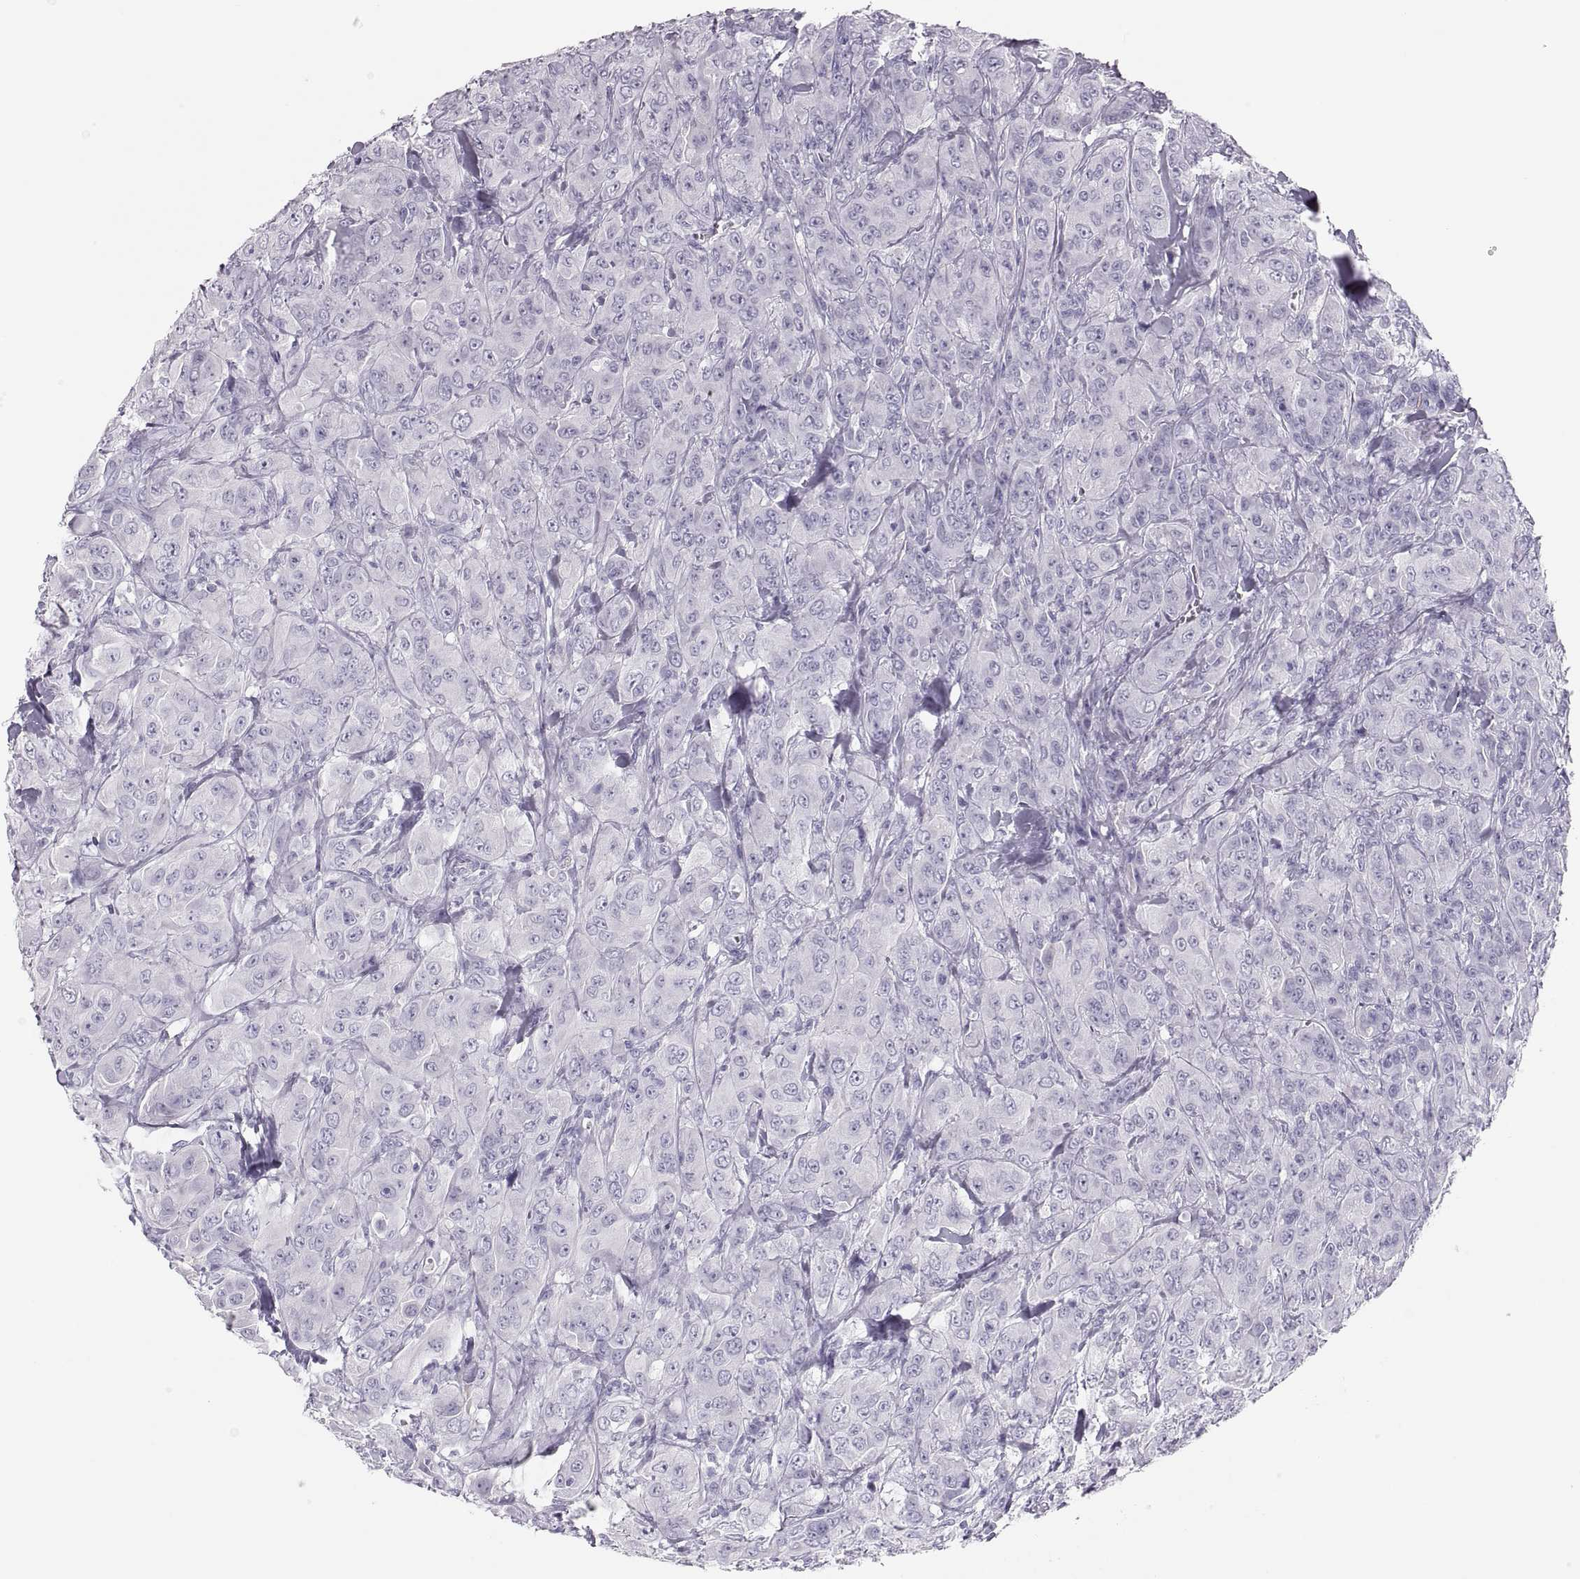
{"staining": {"intensity": "negative", "quantity": "none", "location": "none"}, "tissue": "breast cancer", "cell_type": "Tumor cells", "image_type": "cancer", "snomed": [{"axis": "morphology", "description": "Duct carcinoma"}, {"axis": "topography", "description": "Breast"}], "caption": "Tumor cells show no significant positivity in breast cancer.", "gene": "SEMG1", "patient": {"sex": "female", "age": 43}}